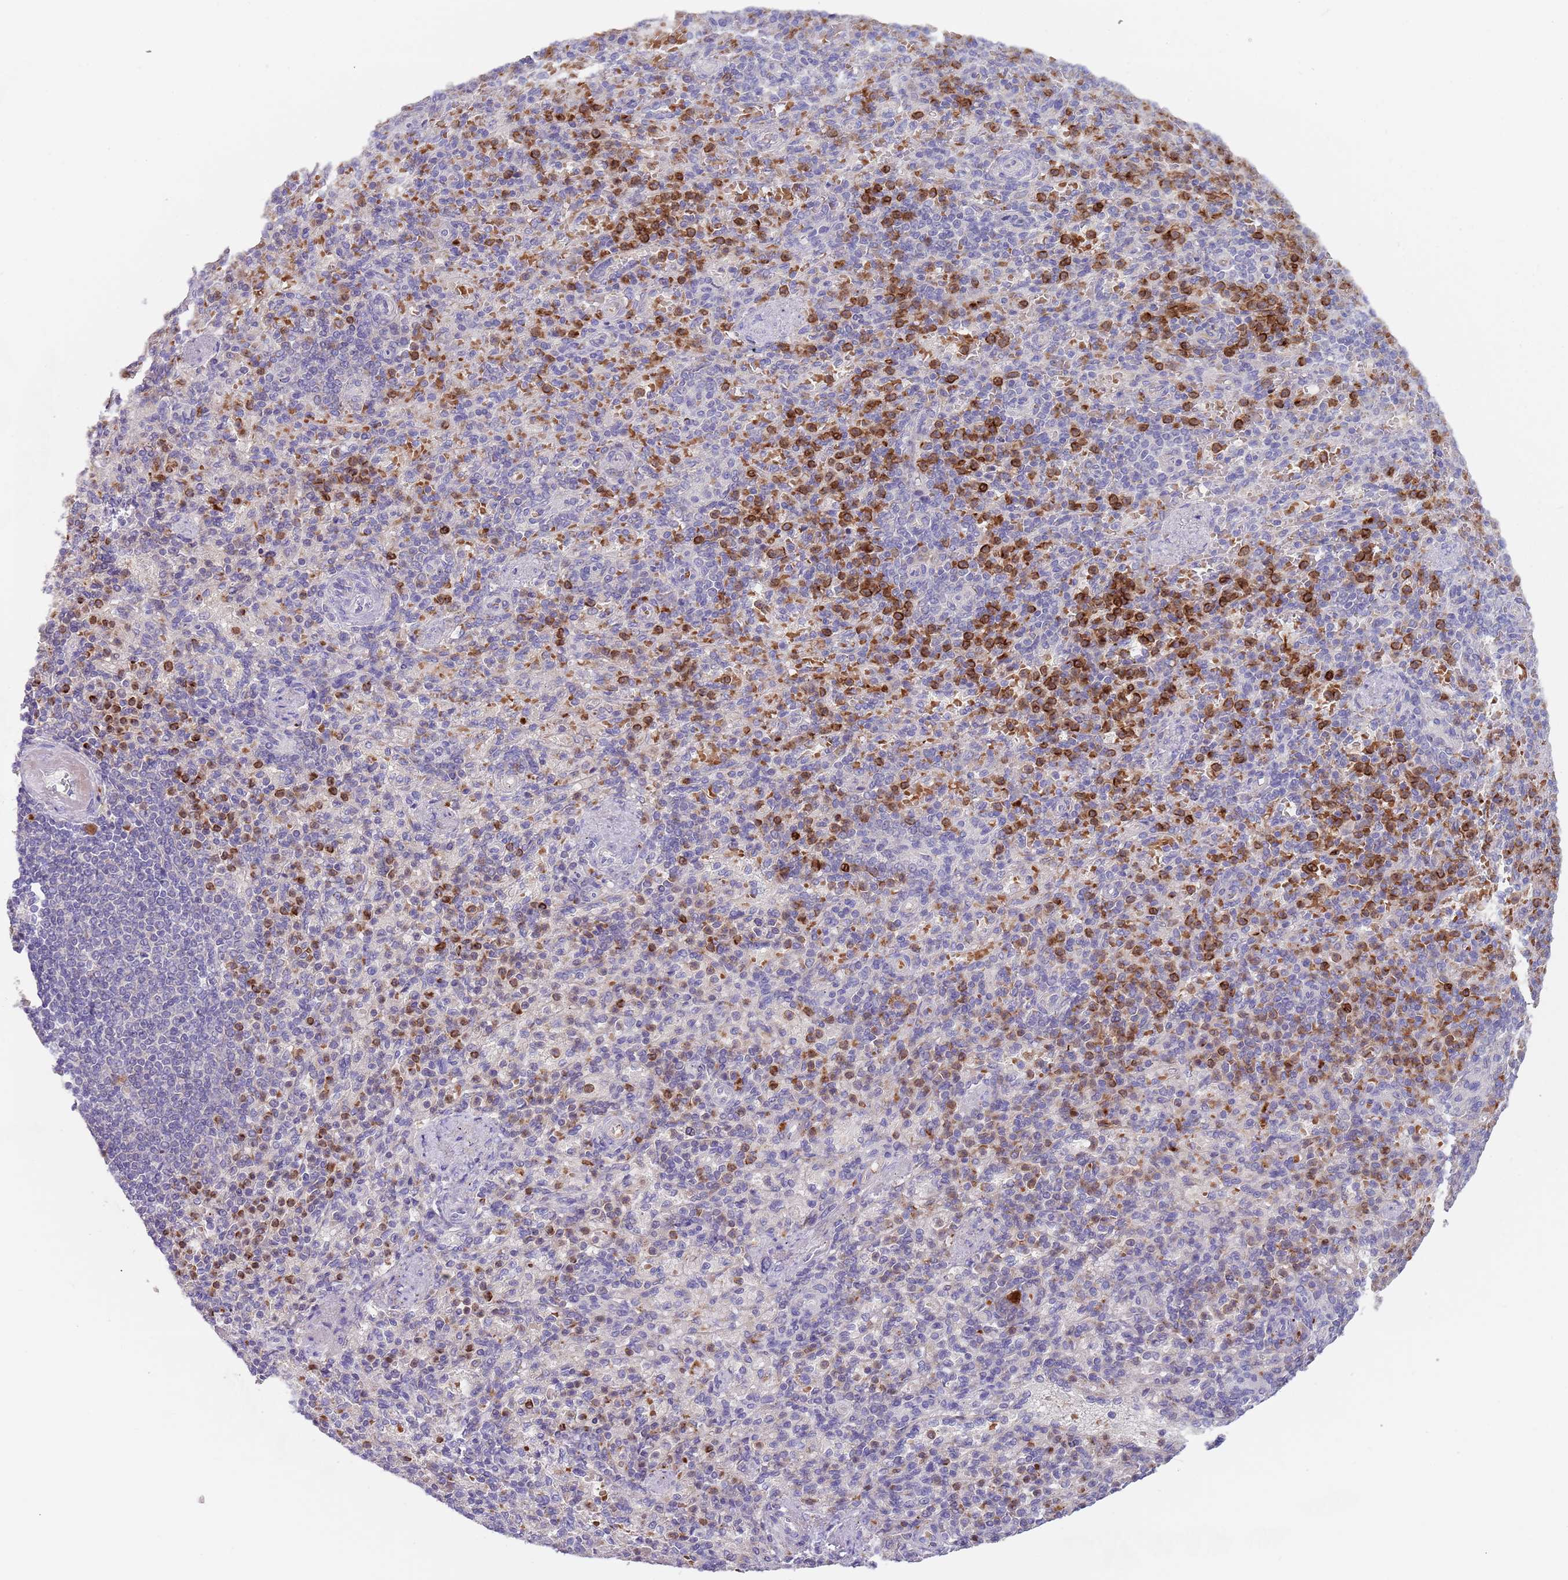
{"staining": {"intensity": "strong", "quantity": "25%-75%", "location": "cytoplasmic/membranous"}, "tissue": "spleen", "cell_type": "Cells in red pulp", "image_type": "normal", "snomed": [{"axis": "morphology", "description": "Normal tissue, NOS"}, {"axis": "topography", "description": "Spleen"}], "caption": "Immunohistochemistry (IHC) photomicrograph of normal spleen: human spleen stained using IHC reveals high levels of strong protein expression localized specifically in the cytoplasmic/membranous of cells in red pulp, appearing as a cytoplasmic/membranous brown color.", "gene": "TMEM251", "patient": {"sex": "female", "age": 74}}